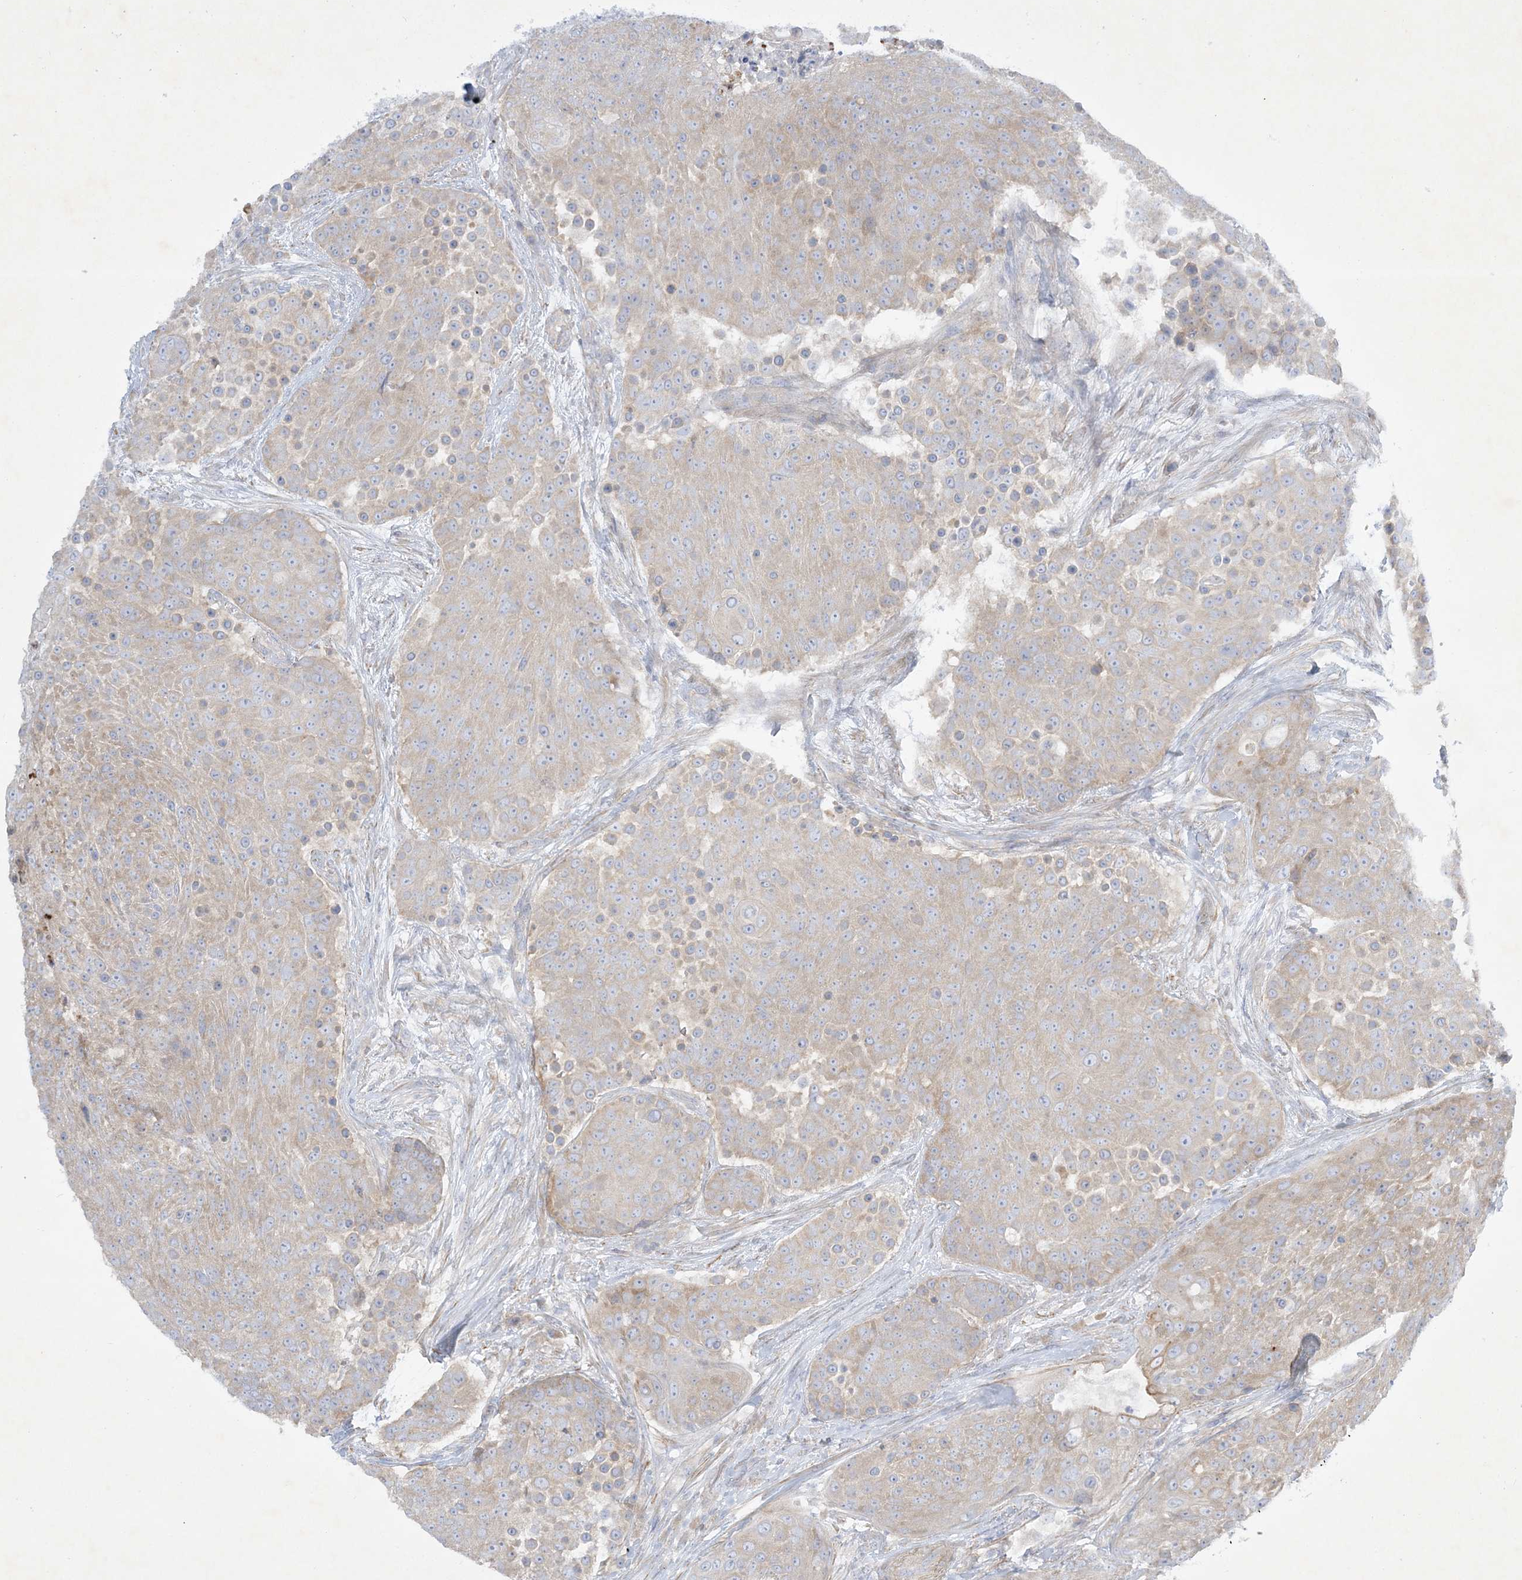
{"staining": {"intensity": "weak", "quantity": "25%-75%", "location": "cytoplasmic/membranous"}, "tissue": "urothelial cancer", "cell_type": "Tumor cells", "image_type": "cancer", "snomed": [{"axis": "morphology", "description": "Urothelial carcinoma, High grade"}, {"axis": "topography", "description": "Urinary bladder"}], "caption": "Immunohistochemistry of urothelial carcinoma (high-grade) shows low levels of weak cytoplasmic/membranous expression in approximately 25%-75% of tumor cells.", "gene": "FARSB", "patient": {"sex": "female", "age": 63}}